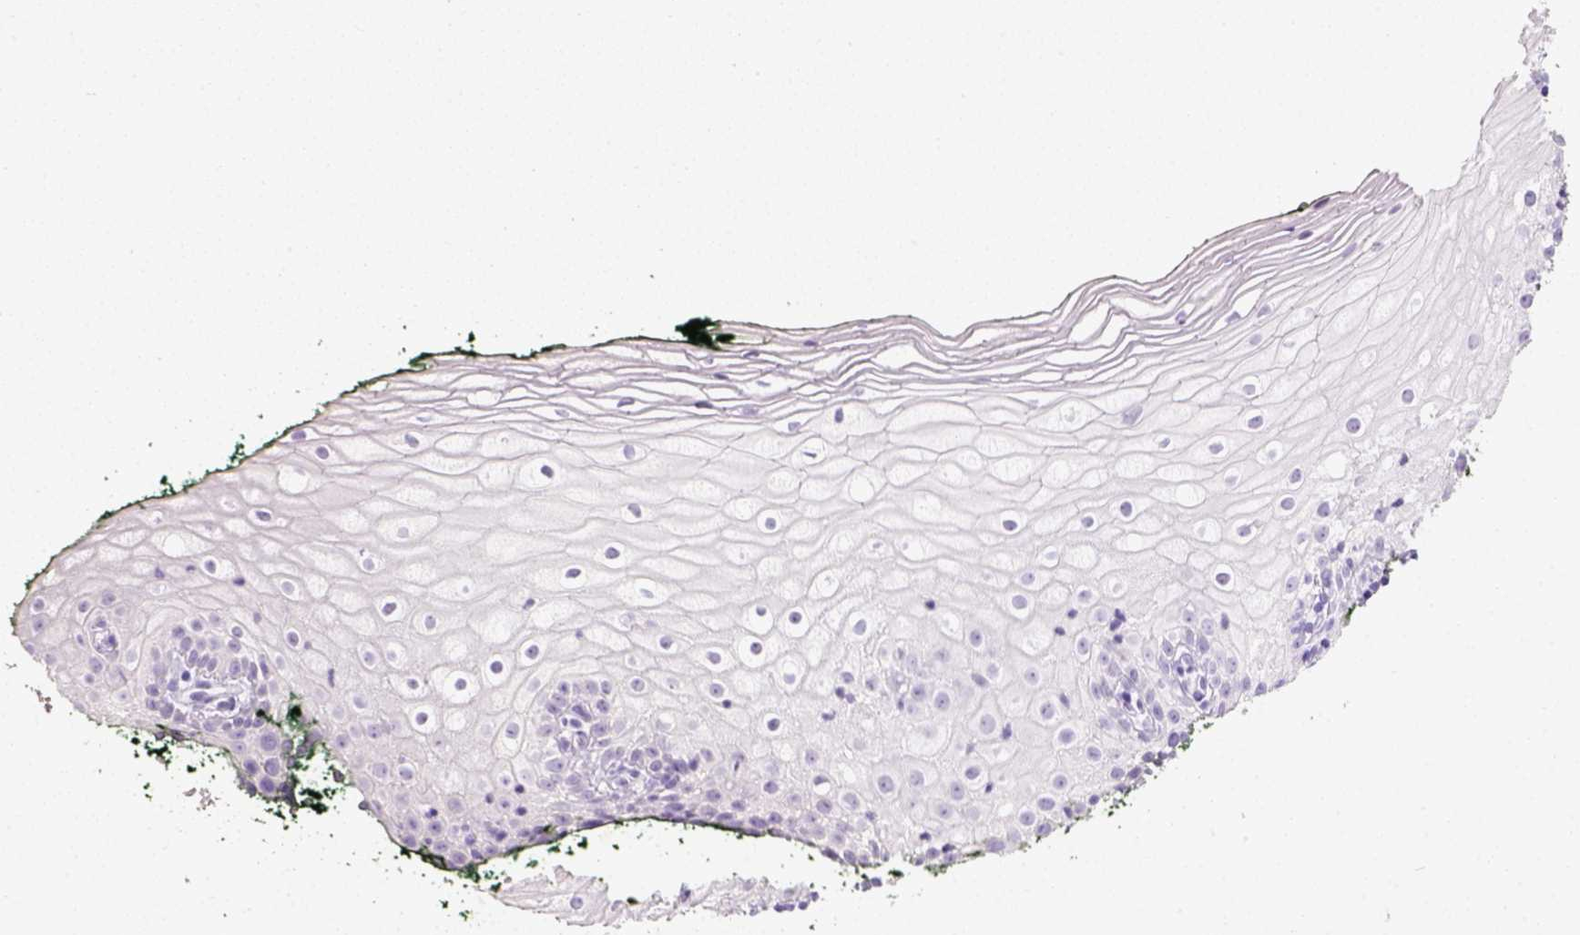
{"staining": {"intensity": "negative", "quantity": "none", "location": "none"}, "tissue": "vagina", "cell_type": "Squamous epithelial cells", "image_type": "normal", "snomed": [{"axis": "morphology", "description": "Normal tissue, NOS"}, {"axis": "topography", "description": "Vagina"}], "caption": "Immunohistochemistry image of unremarkable human vagina stained for a protein (brown), which demonstrates no expression in squamous epithelial cells. (DAB immunohistochemistry, high magnification).", "gene": "LGSN", "patient": {"sex": "female", "age": 47}}